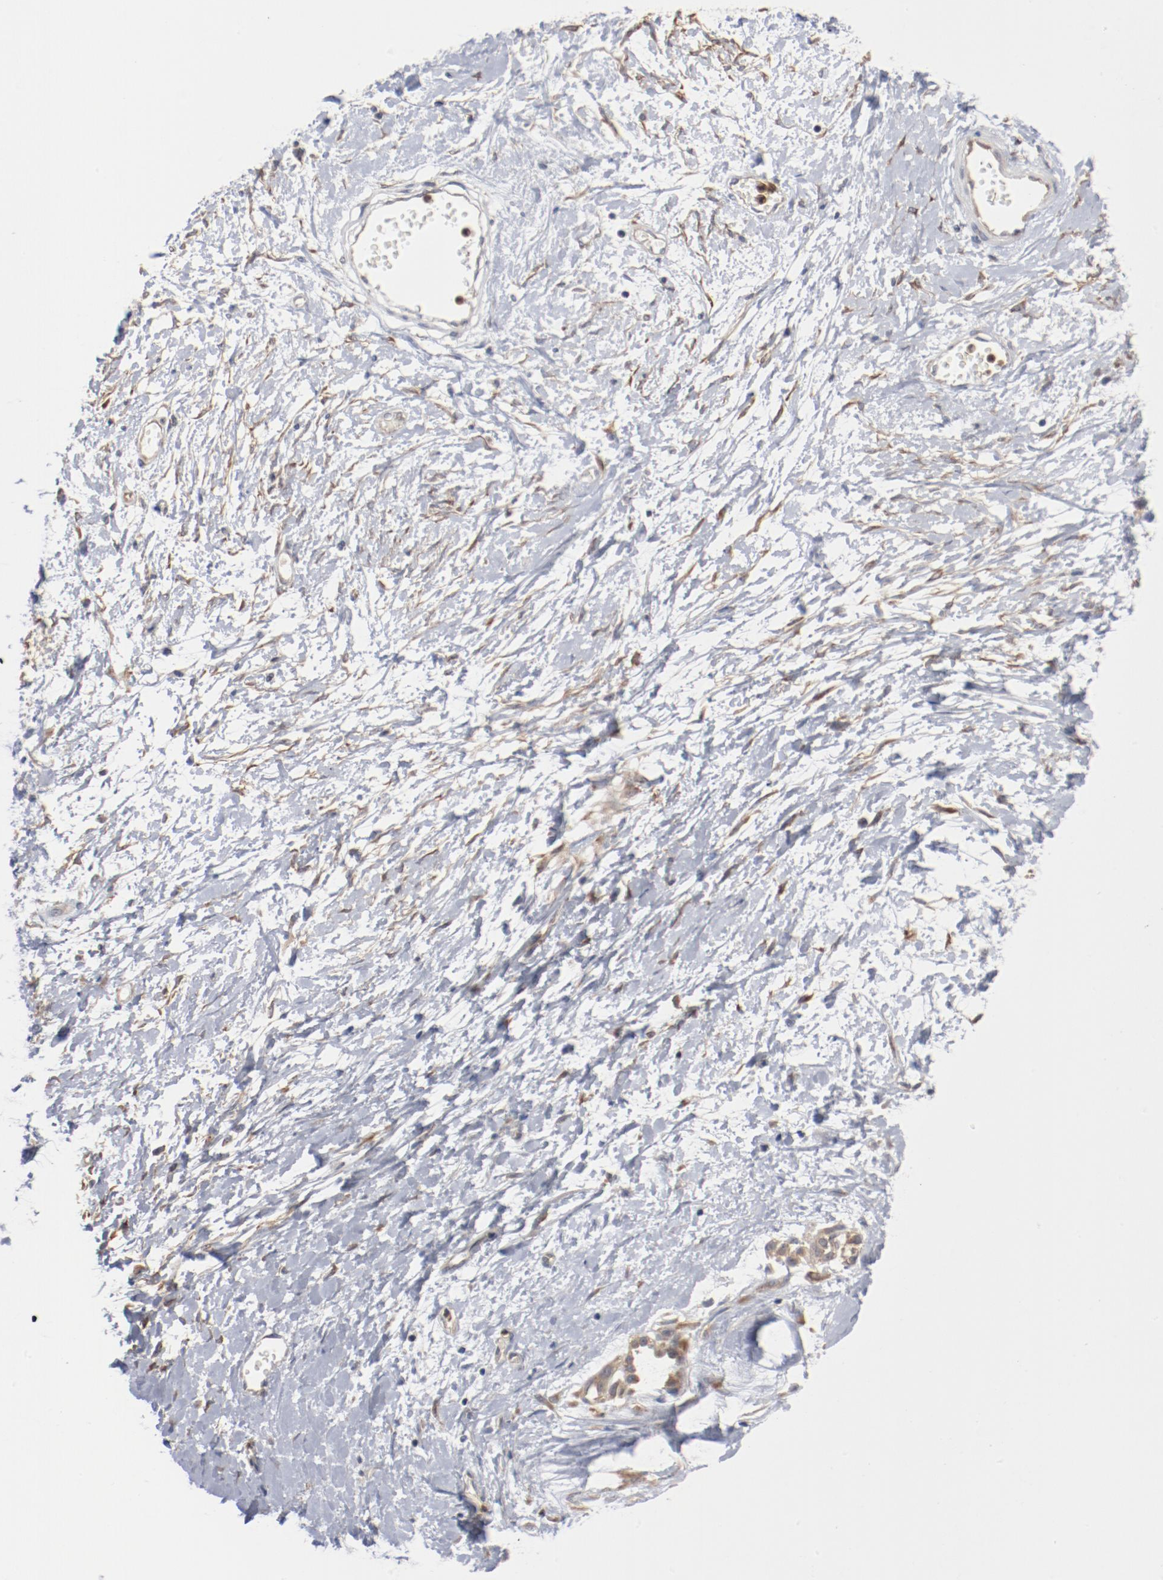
{"staining": {"intensity": "weak", "quantity": ">75%", "location": "cytoplasmic/membranous"}, "tissue": "ovarian cancer", "cell_type": "Tumor cells", "image_type": "cancer", "snomed": [{"axis": "morphology", "description": "Cystadenocarcinoma, serous, NOS"}, {"axis": "topography", "description": "Ovary"}], "caption": "Ovarian cancer stained with a brown dye reveals weak cytoplasmic/membranous positive positivity in approximately >75% of tumor cells.", "gene": "RNASE11", "patient": {"sex": "female", "age": 54}}